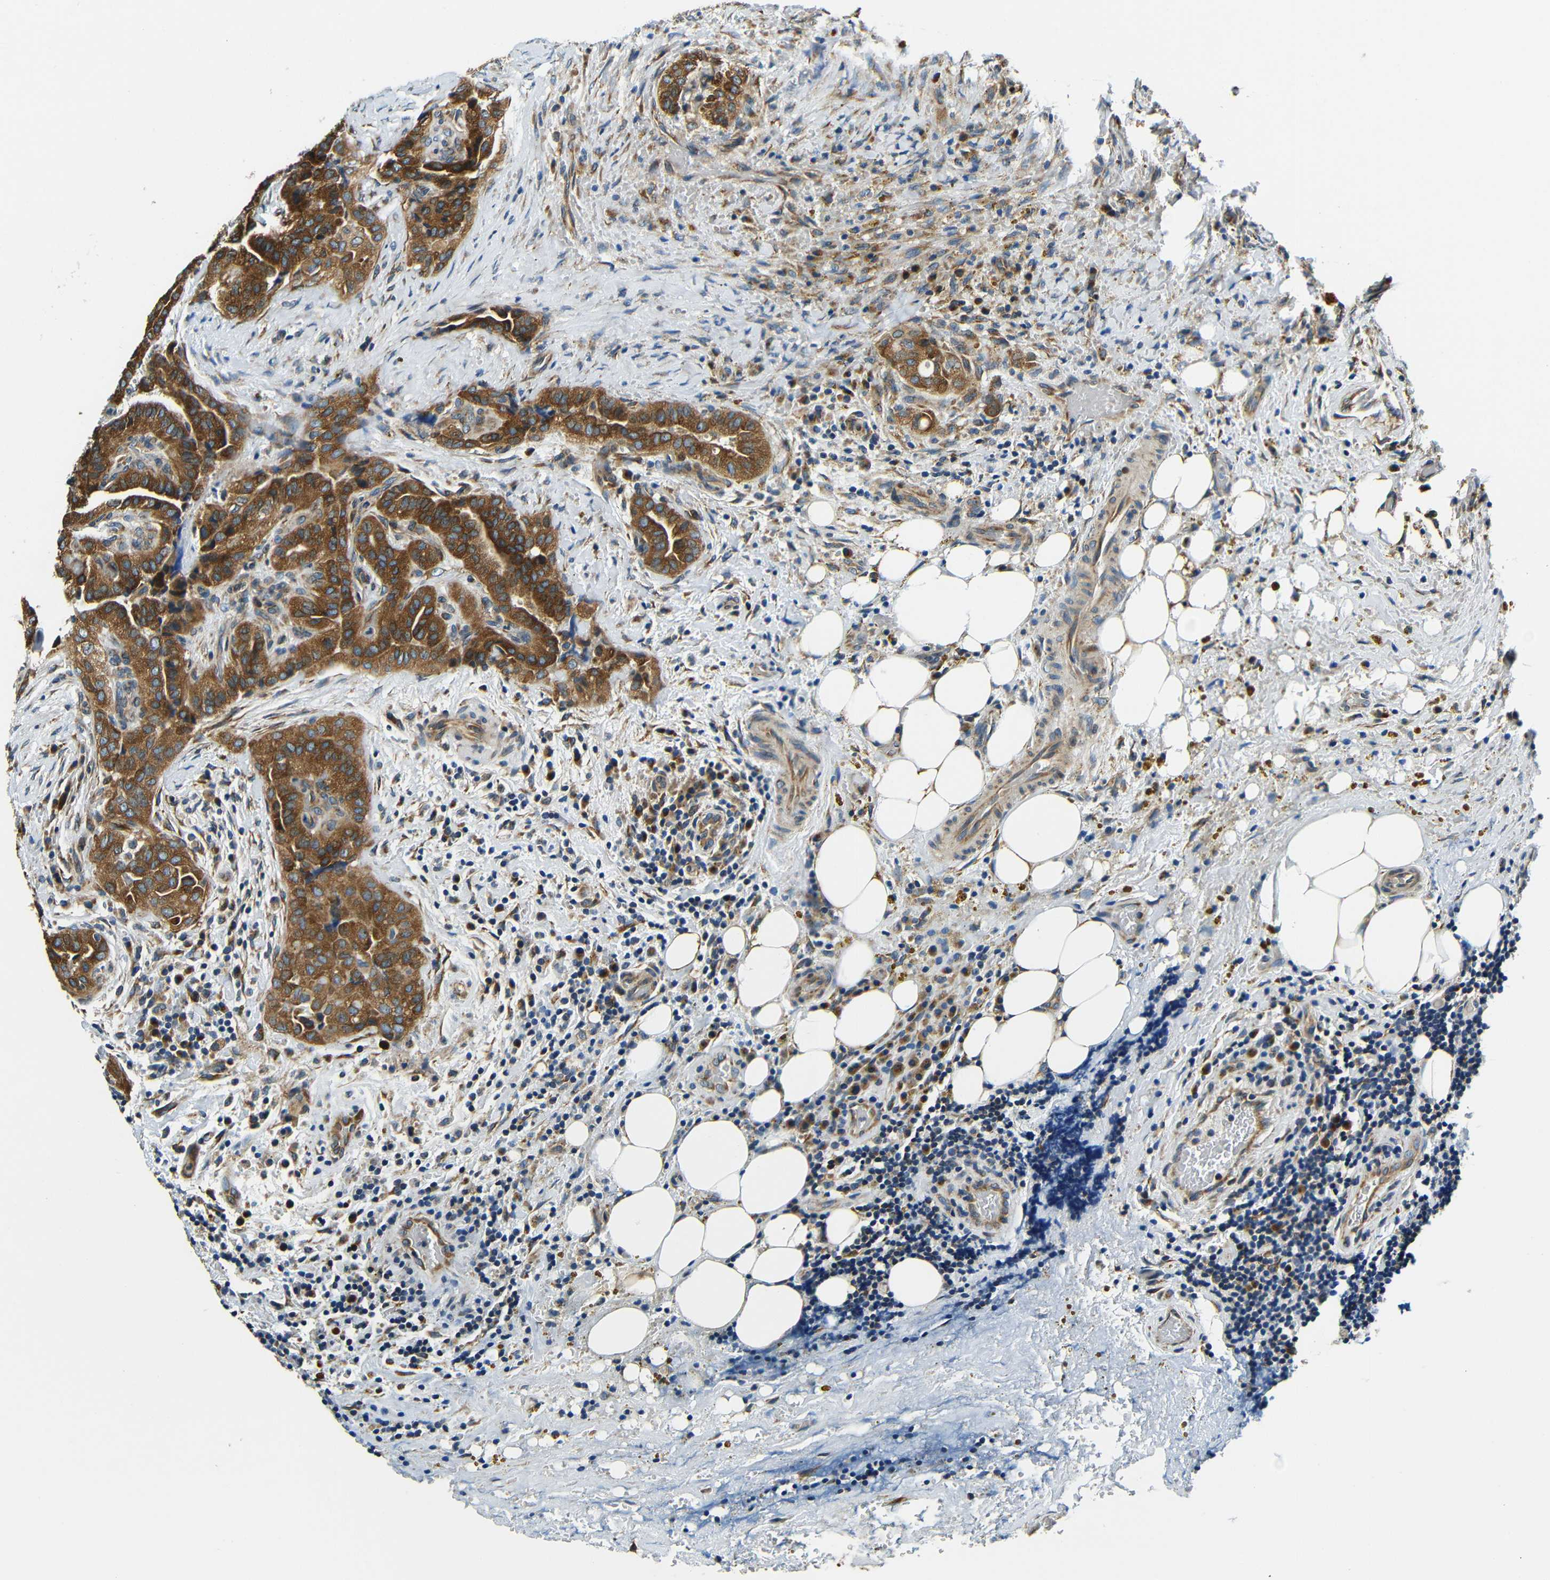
{"staining": {"intensity": "strong", "quantity": ">75%", "location": "cytoplasmic/membranous"}, "tissue": "thyroid cancer", "cell_type": "Tumor cells", "image_type": "cancer", "snomed": [{"axis": "morphology", "description": "Papillary adenocarcinoma, NOS"}, {"axis": "topography", "description": "Thyroid gland"}], "caption": "About >75% of tumor cells in human thyroid cancer reveal strong cytoplasmic/membranous protein positivity as visualized by brown immunohistochemical staining.", "gene": "VAPB", "patient": {"sex": "male", "age": 77}}